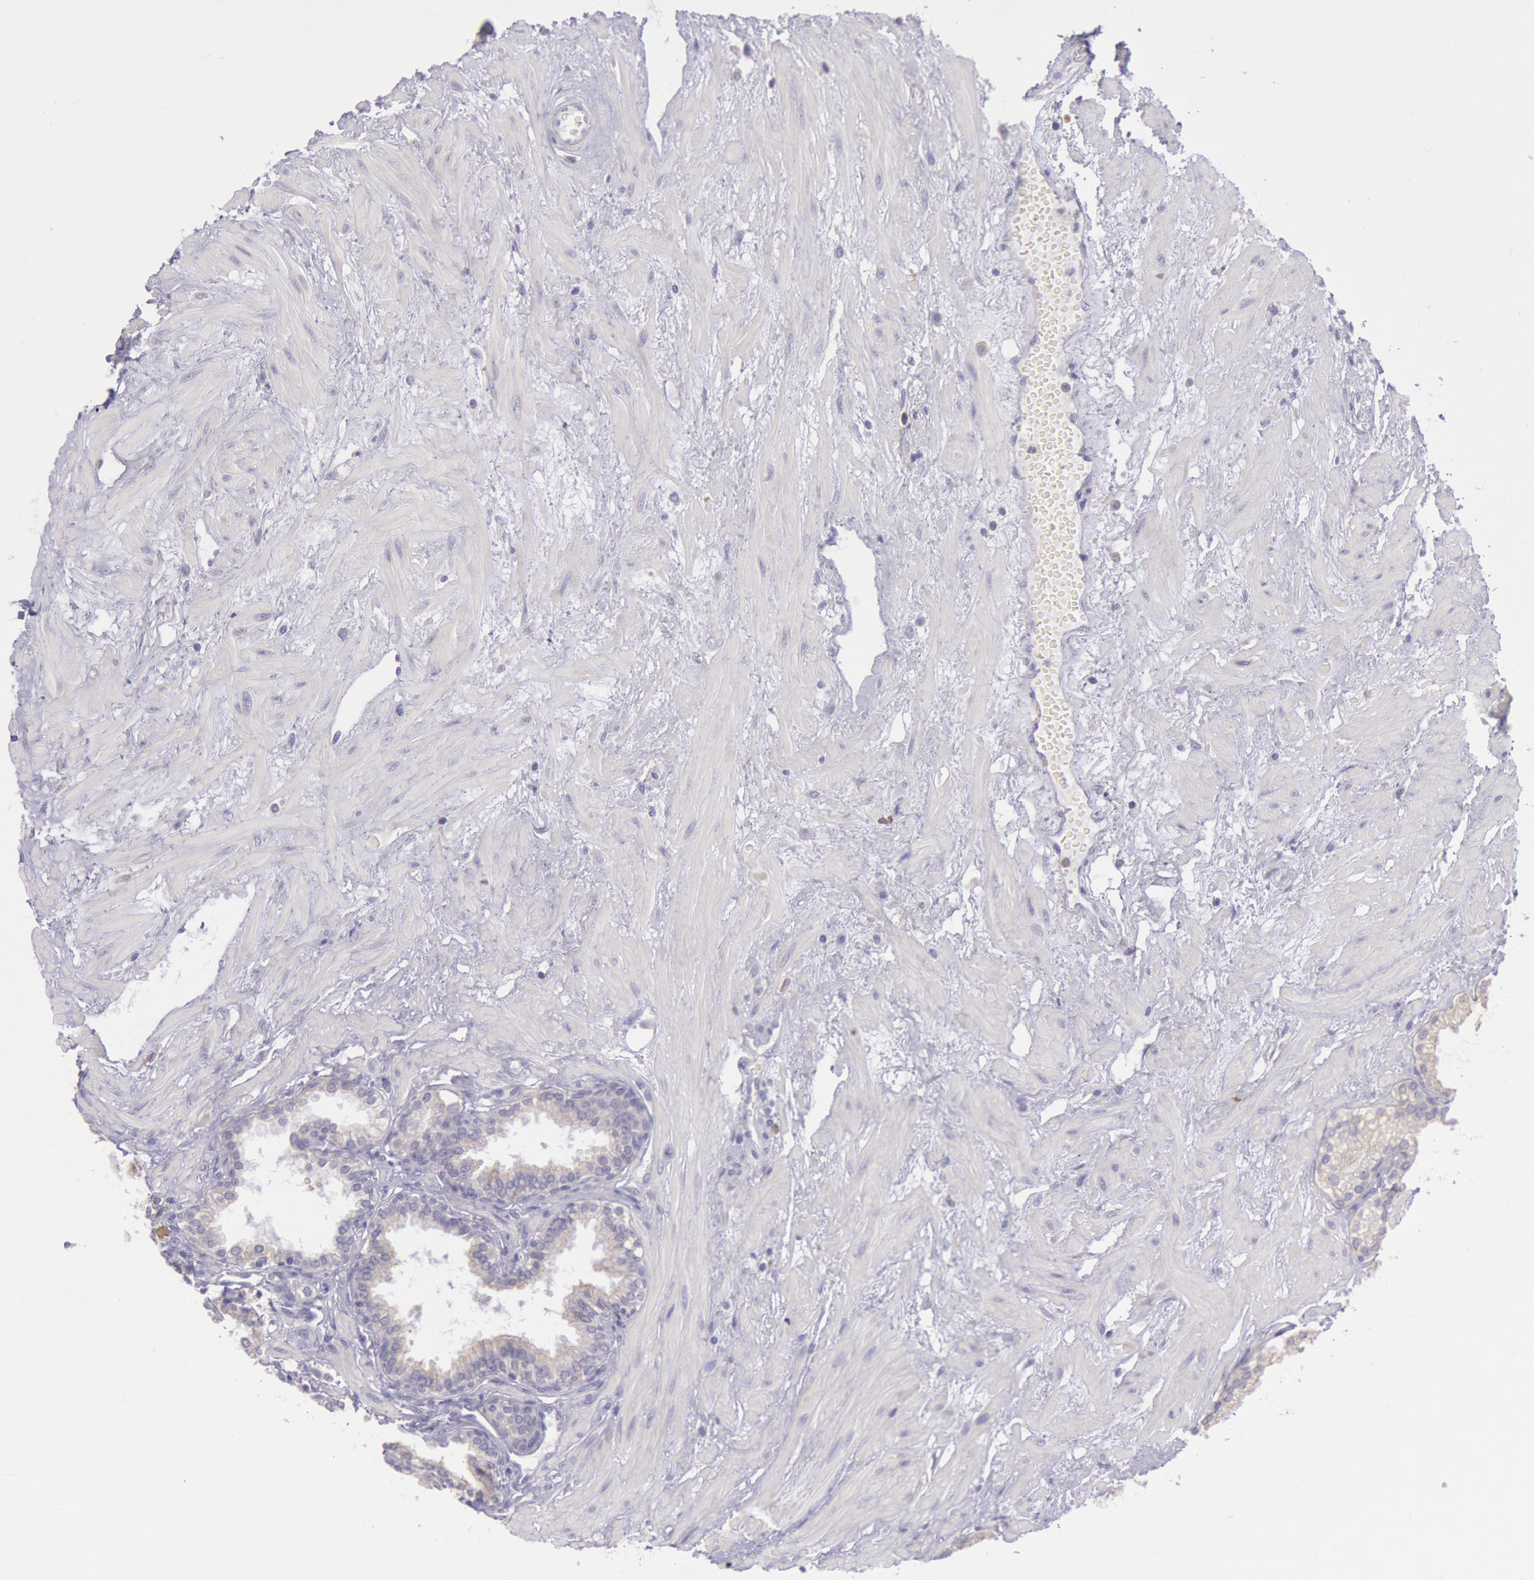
{"staining": {"intensity": "negative", "quantity": "none", "location": "none"}, "tissue": "prostate", "cell_type": "Glandular cells", "image_type": "normal", "snomed": [{"axis": "morphology", "description": "Normal tissue, NOS"}, {"axis": "topography", "description": "Prostate"}], "caption": "High magnification brightfield microscopy of unremarkable prostate stained with DAB (brown) and counterstained with hematoxylin (blue): glandular cells show no significant positivity.", "gene": "MYH1", "patient": {"sex": "male", "age": 64}}